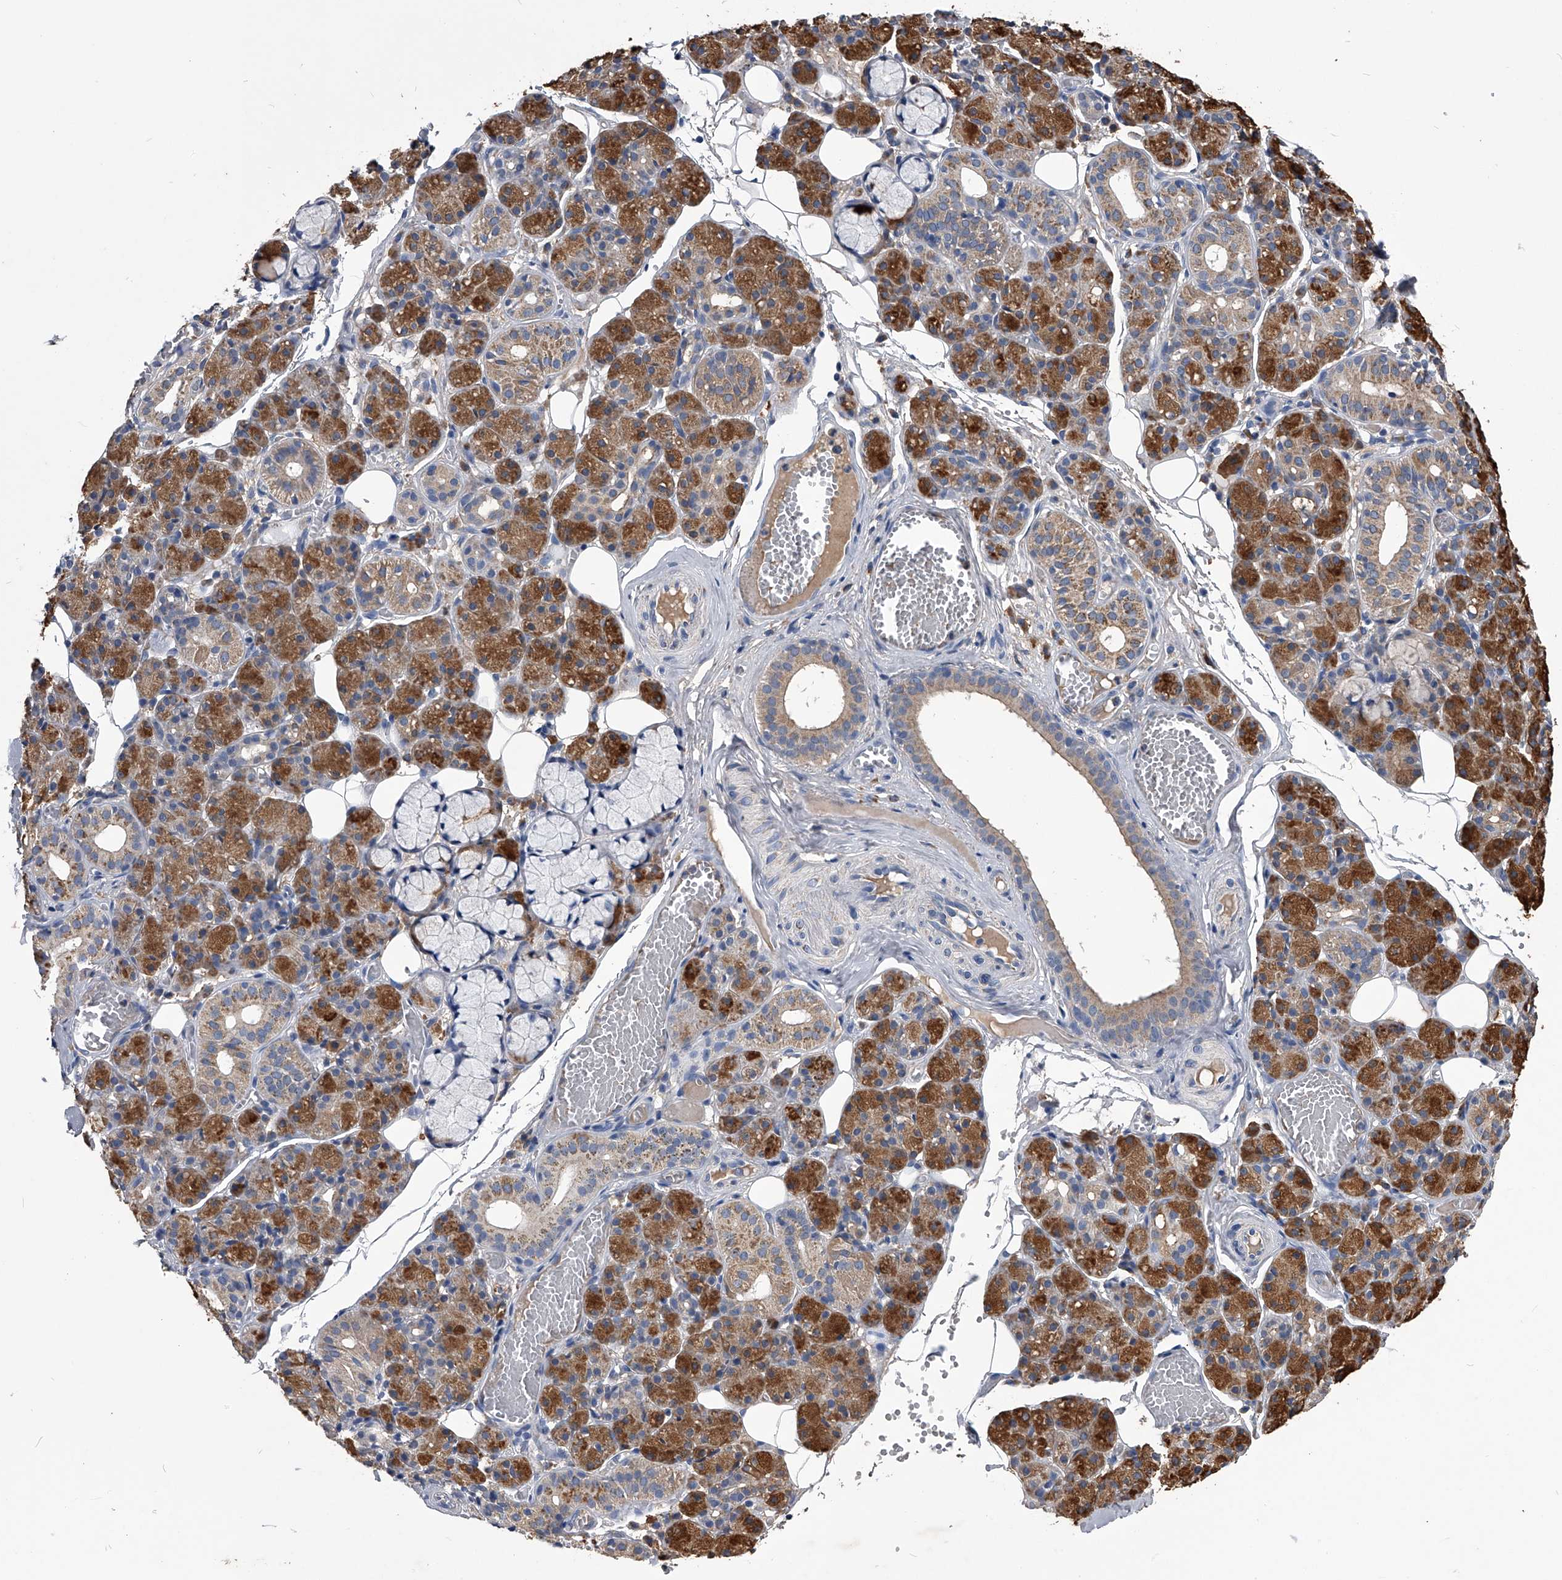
{"staining": {"intensity": "moderate", "quantity": ">75%", "location": "cytoplasmic/membranous"}, "tissue": "salivary gland", "cell_type": "Glandular cells", "image_type": "normal", "snomed": [{"axis": "morphology", "description": "Normal tissue, NOS"}, {"axis": "topography", "description": "Salivary gland"}], "caption": "This histopathology image exhibits immunohistochemistry staining of normal human salivary gland, with medium moderate cytoplasmic/membranous staining in about >75% of glandular cells.", "gene": "OAT", "patient": {"sex": "male", "age": 63}}